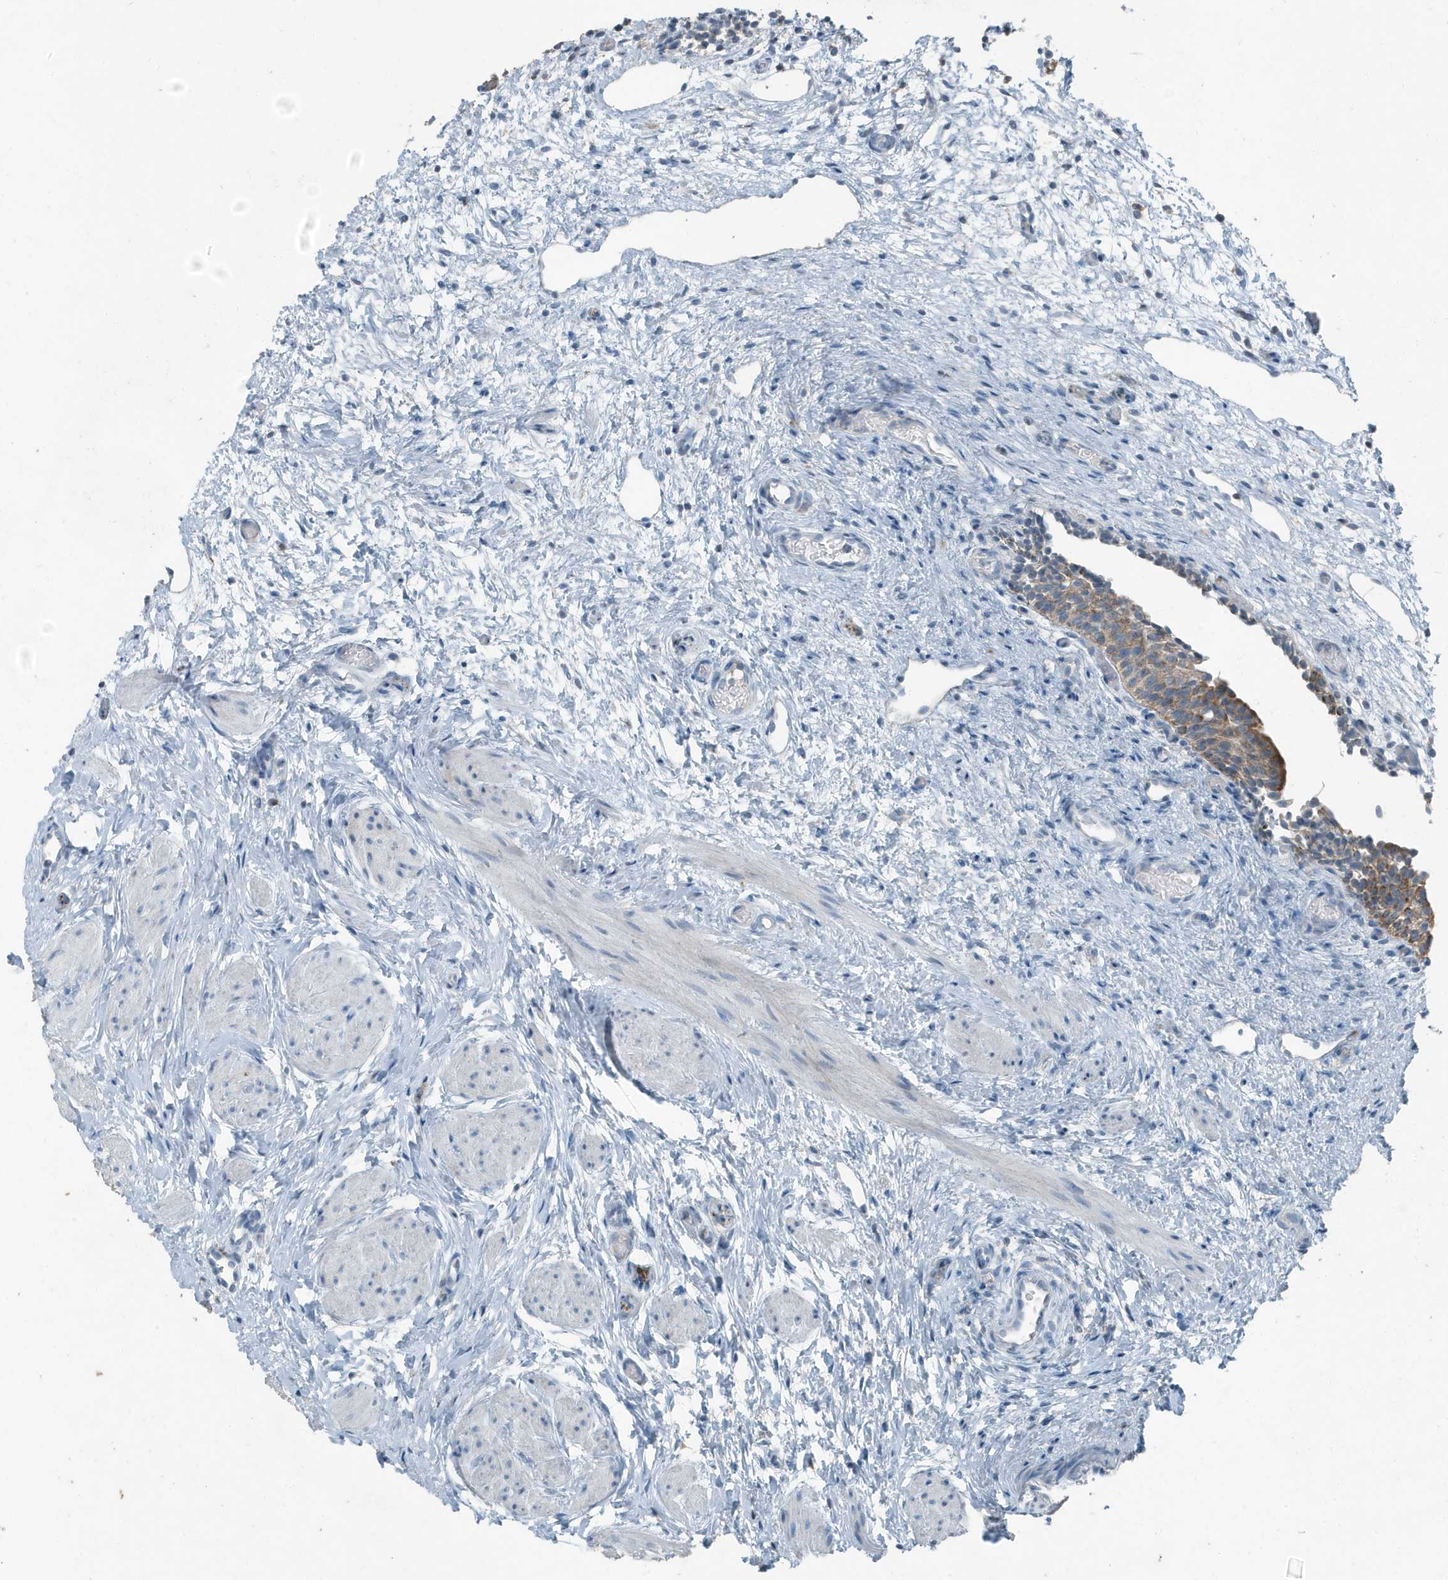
{"staining": {"intensity": "moderate", "quantity": ">75%", "location": "cytoplasmic/membranous"}, "tissue": "urinary bladder", "cell_type": "Urothelial cells", "image_type": "normal", "snomed": [{"axis": "morphology", "description": "Normal tissue, NOS"}, {"axis": "topography", "description": "Urinary bladder"}], "caption": "Immunohistochemical staining of normal urinary bladder displays >75% levels of moderate cytoplasmic/membranous protein staining in about >75% of urothelial cells.", "gene": "FAM162A", "patient": {"sex": "male", "age": 1}}